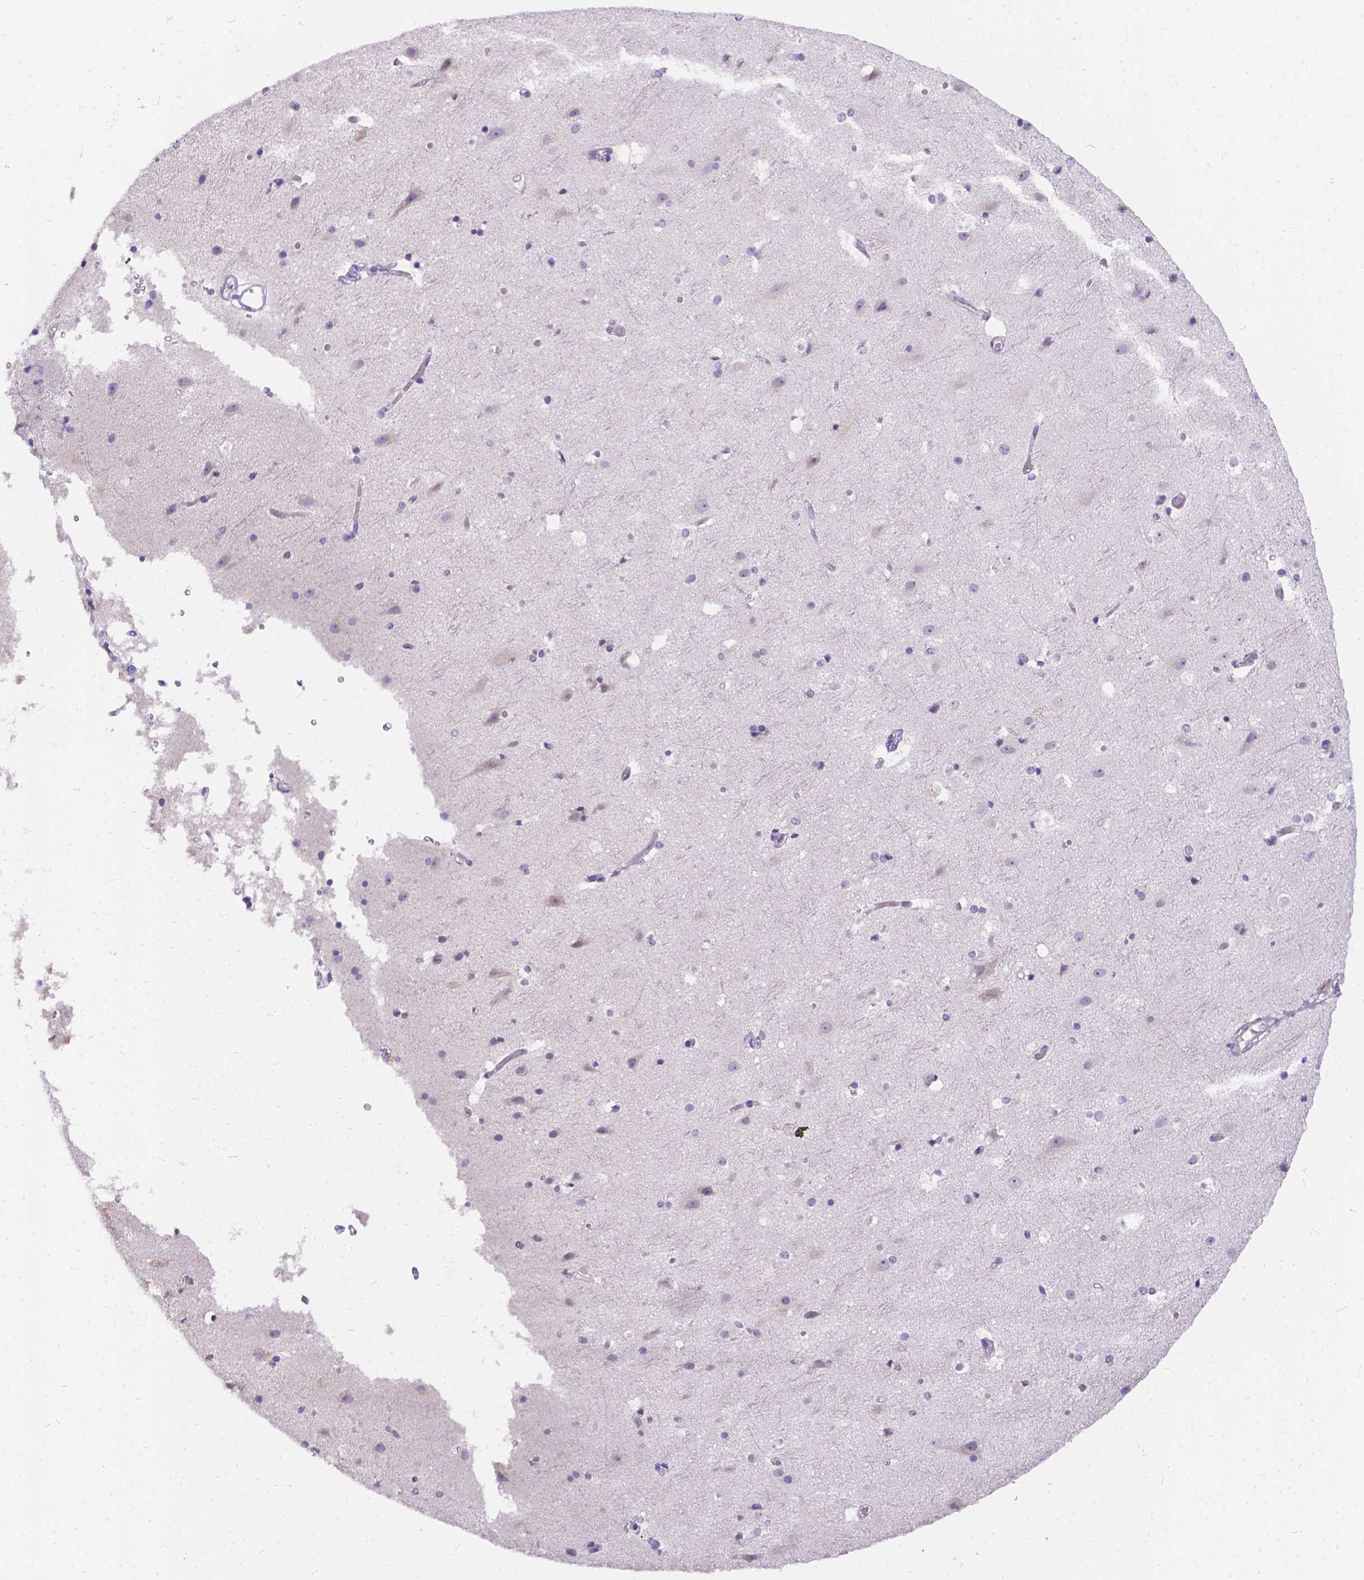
{"staining": {"intensity": "negative", "quantity": "none", "location": "none"}, "tissue": "cerebral cortex", "cell_type": "Endothelial cells", "image_type": "normal", "snomed": [{"axis": "morphology", "description": "Normal tissue, NOS"}, {"axis": "topography", "description": "Cerebral cortex"}], "caption": "Protein analysis of normal cerebral cortex shows no significant expression in endothelial cells.", "gene": "PALS1", "patient": {"sex": "female", "age": 52}}